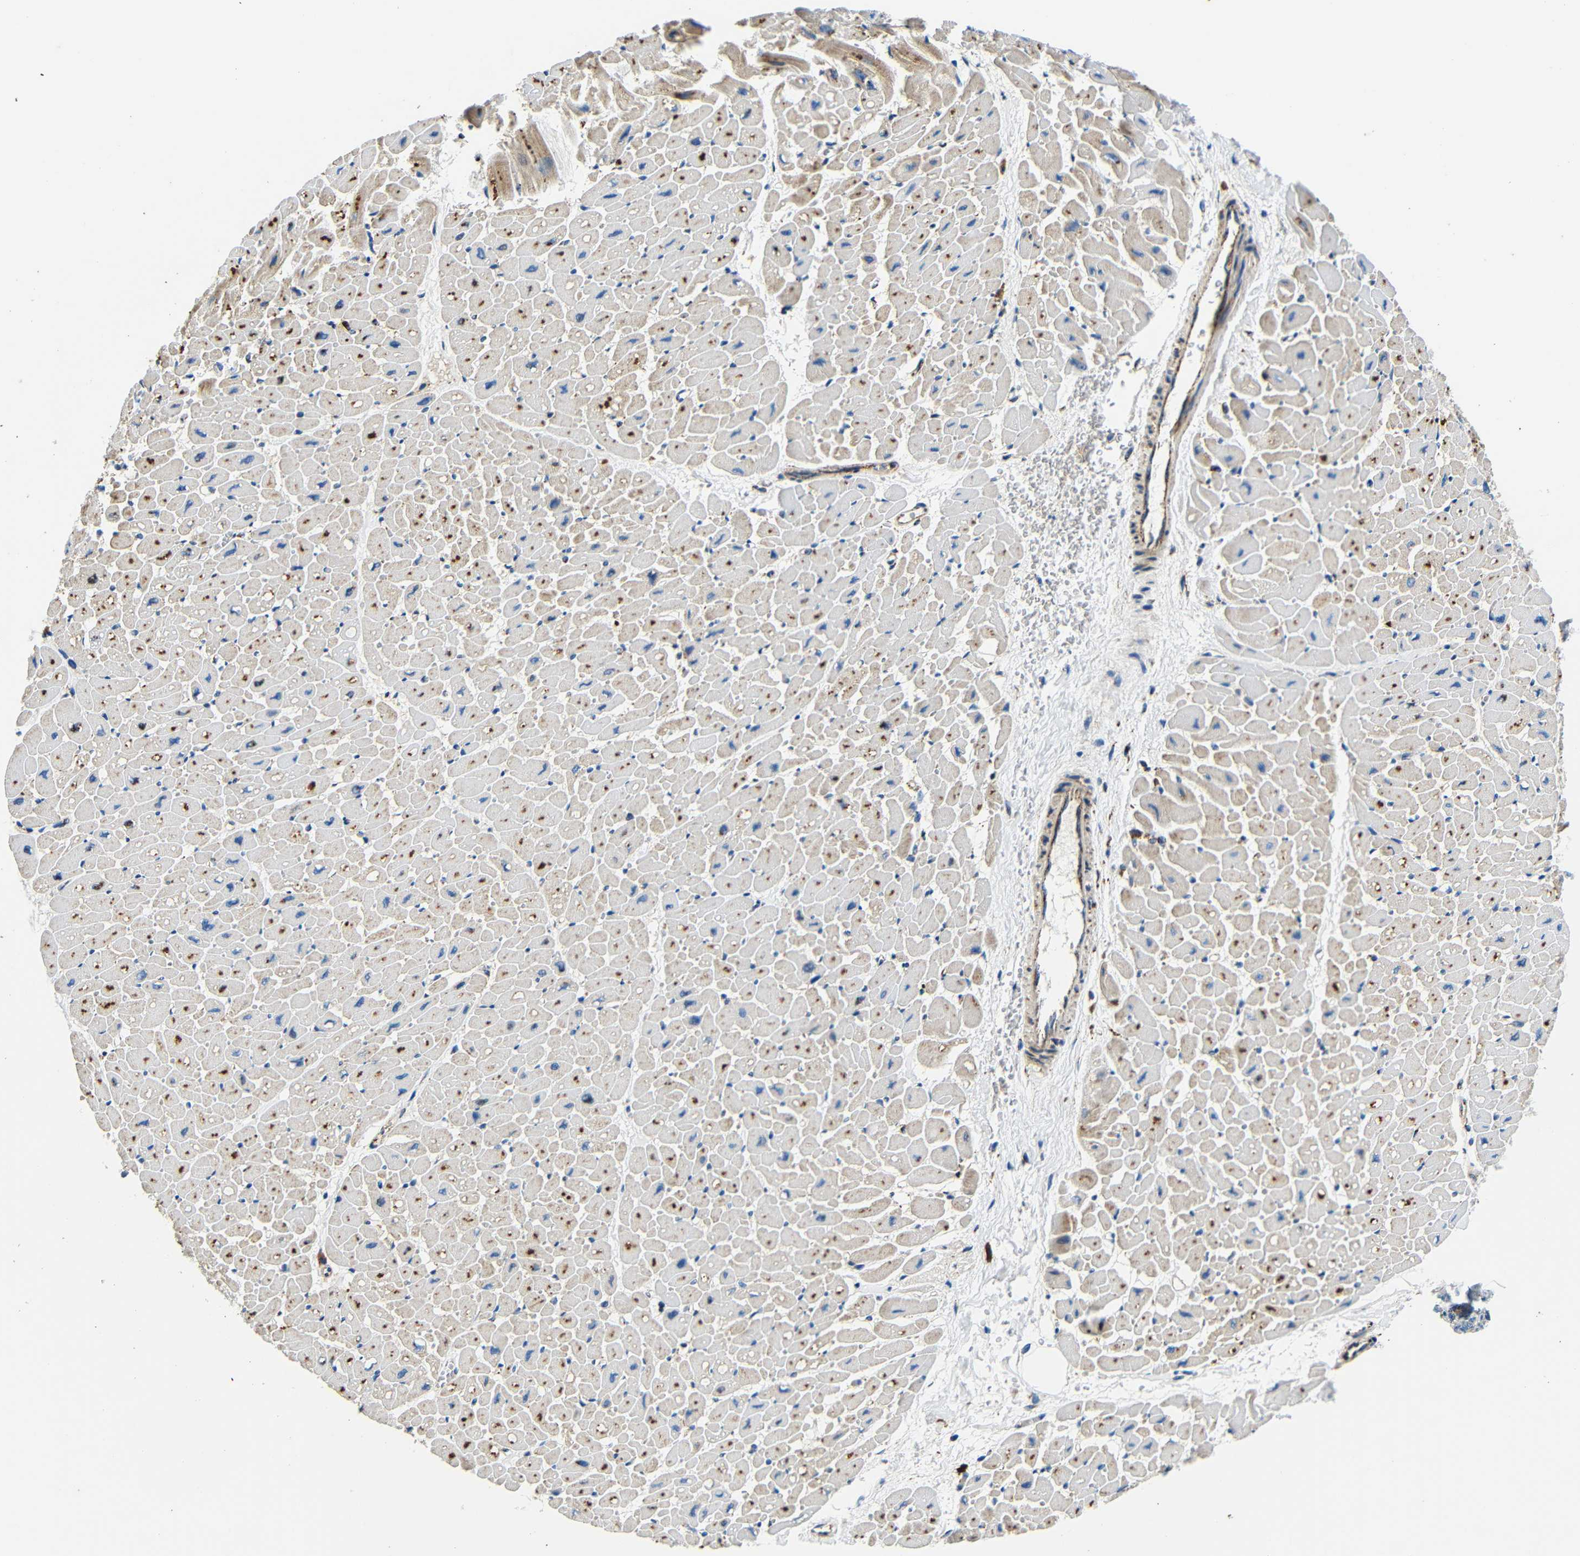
{"staining": {"intensity": "moderate", "quantity": "25%-75%", "location": "cytoplasmic/membranous"}, "tissue": "heart muscle", "cell_type": "Cardiomyocytes", "image_type": "normal", "snomed": [{"axis": "morphology", "description": "Normal tissue, NOS"}, {"axis": "topography", "description": "Heart"}], "caption": "A high-resolution histopathology image shows immunohistochemistry staining of normal heart muscle, which shows moderate cytoplasmic/membranous expression in about 25%-75% of cardiomyocytes. Using DAB (brown) and hematoxylin (blue) stains, captured at high magnification using brightfield microscopy.", "gene": "GALNT18", "patient": {"sex": "male", "age": 45}}